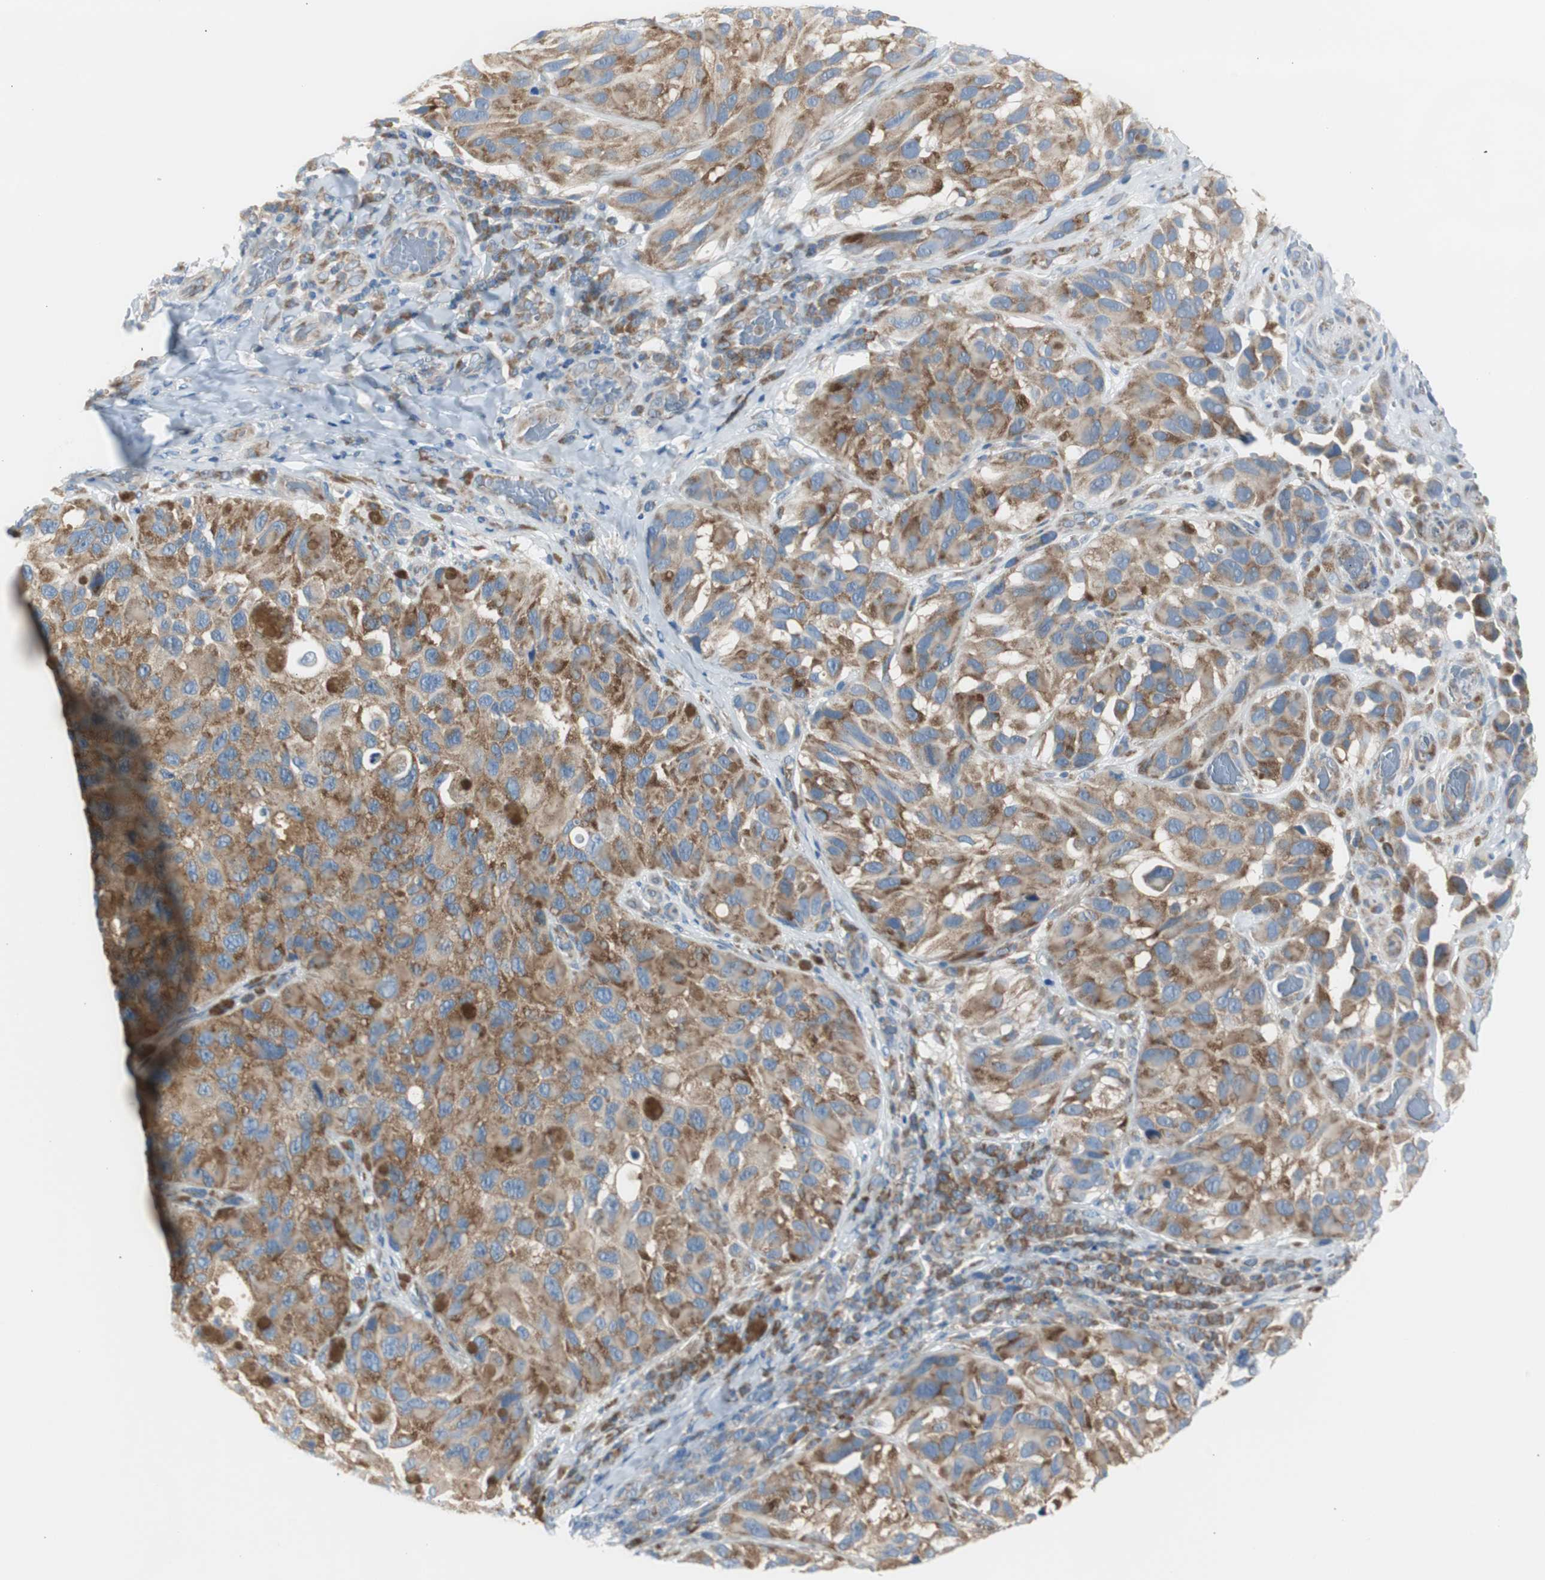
{"staining": {"intensity": "moderate", "quantity": ">75%", "location": "cytoplasmic/membranous"}, "tissue": "melanoma", "cell_type": "Tumor cells", "image_type": "cancer", "snomed": [{"axis": "morphology", "description": "Malignant melanoma, NOS"}, {"axis": "topography", "description": "Skin"}], "caption": "IHC (DAB (3,3'-diaminobenzidine)) staining of human melanoma exhibits moderate cytoplasmic/membranous protein positivity in about >75% of tumor cells. The staining was performed using DAB (3,3'-diaminobenzidine), with brown indicating positive protein expression. Nuclei are stained blue with hematoxylin.", "gene": "RPS12", "patient": {"sex": "female", "age": 73}}